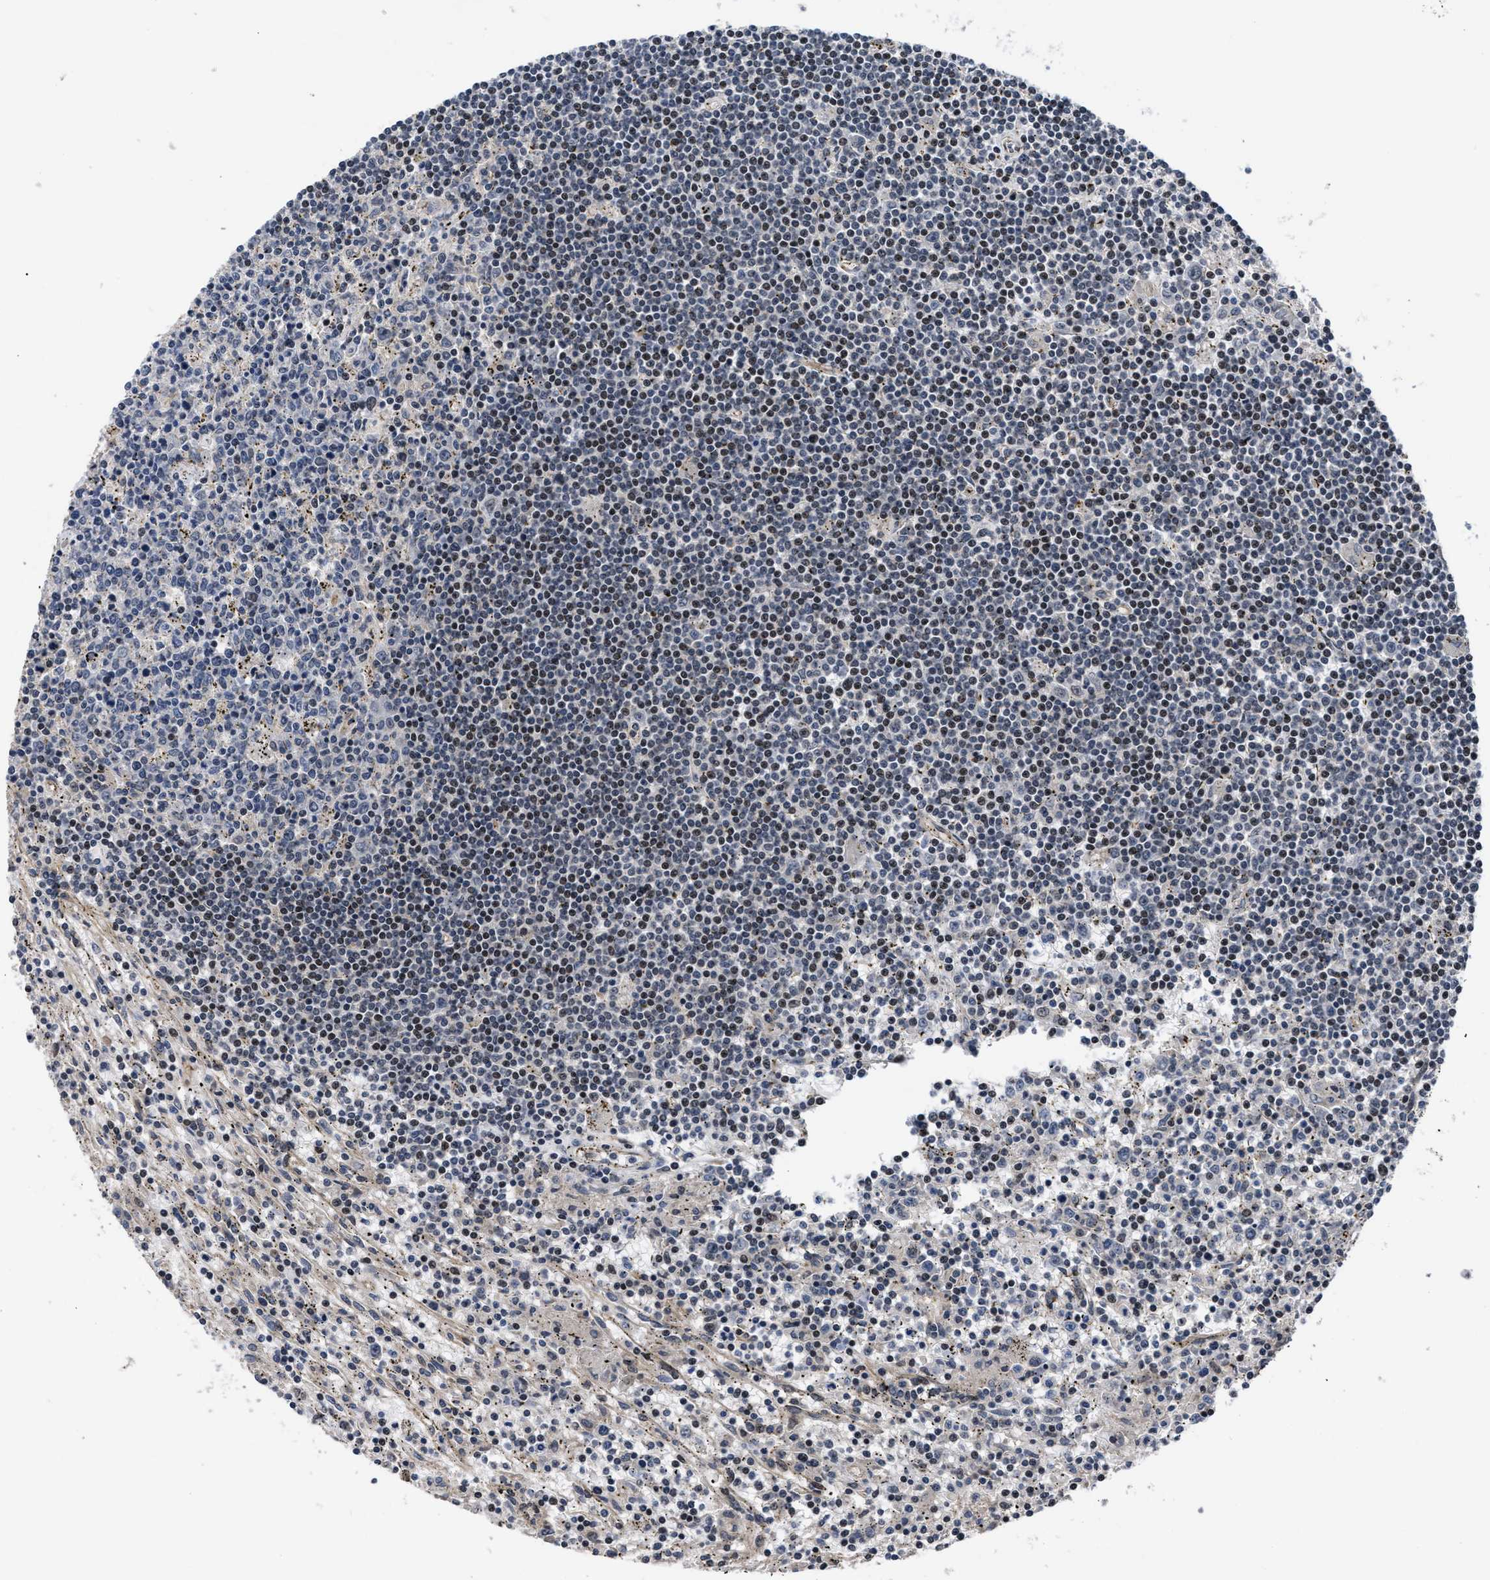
{"staining": {"intensity": "negative", "quantity": "none", "location": "none"}, "tissue": "lymphoma", "cell_type": "Tumor cells", "image_type": "cancer", "snomed": [{"axis": "morphology", "description": "Malignant lymphoma, non-Hodgkin's type, Low grade"}, {"axis": "topography", "description": "Spleen"}], "caption": "Histopathology image shows no protein positivity in tumor cells of low-grade malignant lymphoma, non-Hodgkin's type tissue.", "gene": "DNAJC14", "patient": {"sex": "male", "age": 76}}